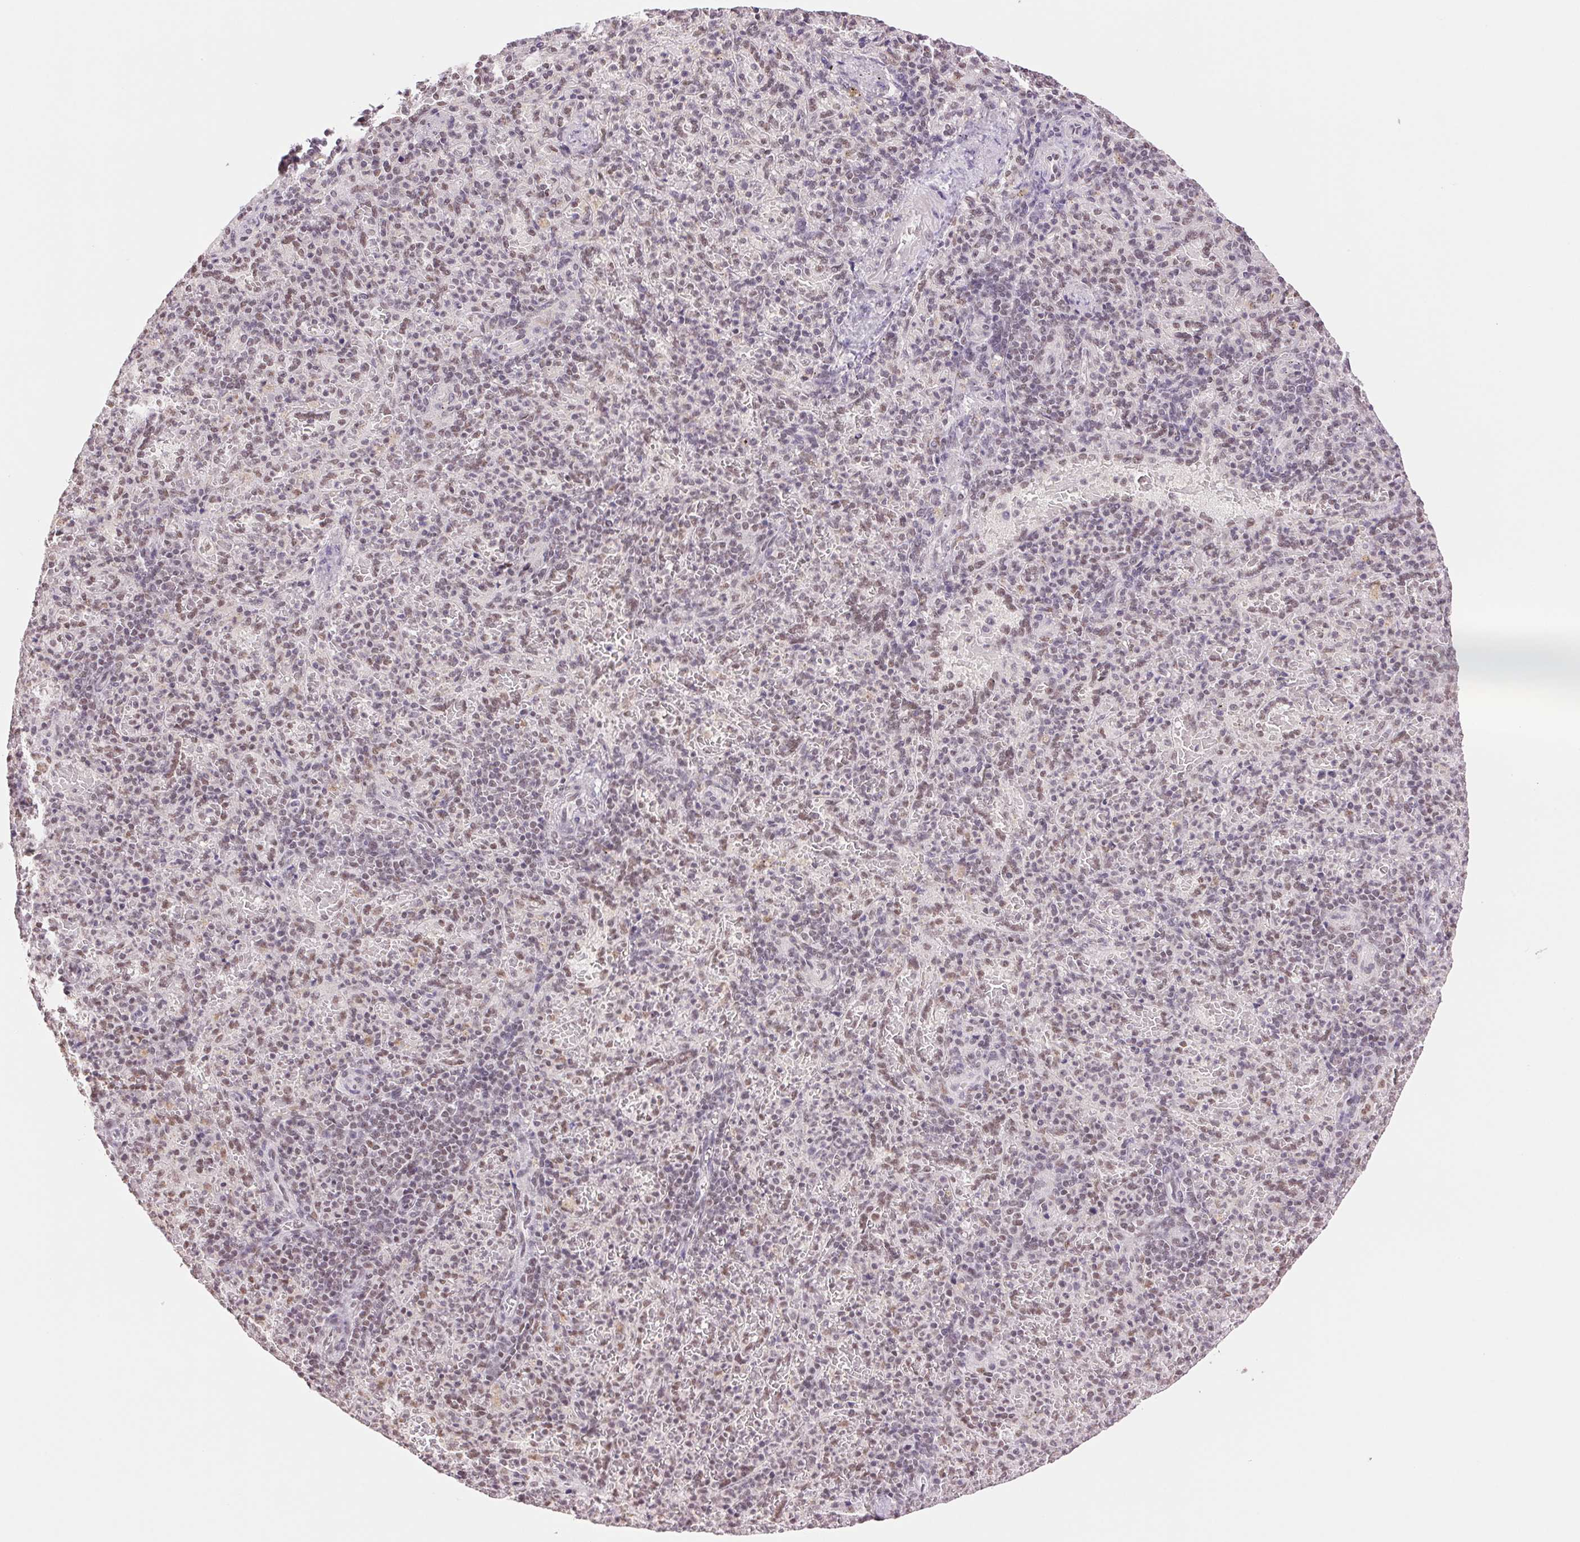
{"staining": {"intensity": "weak", "quantity": "25%-75%", "location": "nuclear"}, "tissue": "spleen", "cell_type": "Cells in red pulp", "image_type": "normal", "snomed": [{"axis": "morphology", "description": "Normal tissue, NOS"}, {"axis": "topography", "description": "Spleen"}], "caption": "Brown immunohistochemical staining in unremarkable spleen displays weak nuclear staining in approximately 25%-75% of cells in red pulp. (DAB (3,3'-diaminobenzidine) = brown stain, brightfield microscopy at high magnification).", "gene": "RPRD1B", "patient": {"sex": "female", "age": 74}}